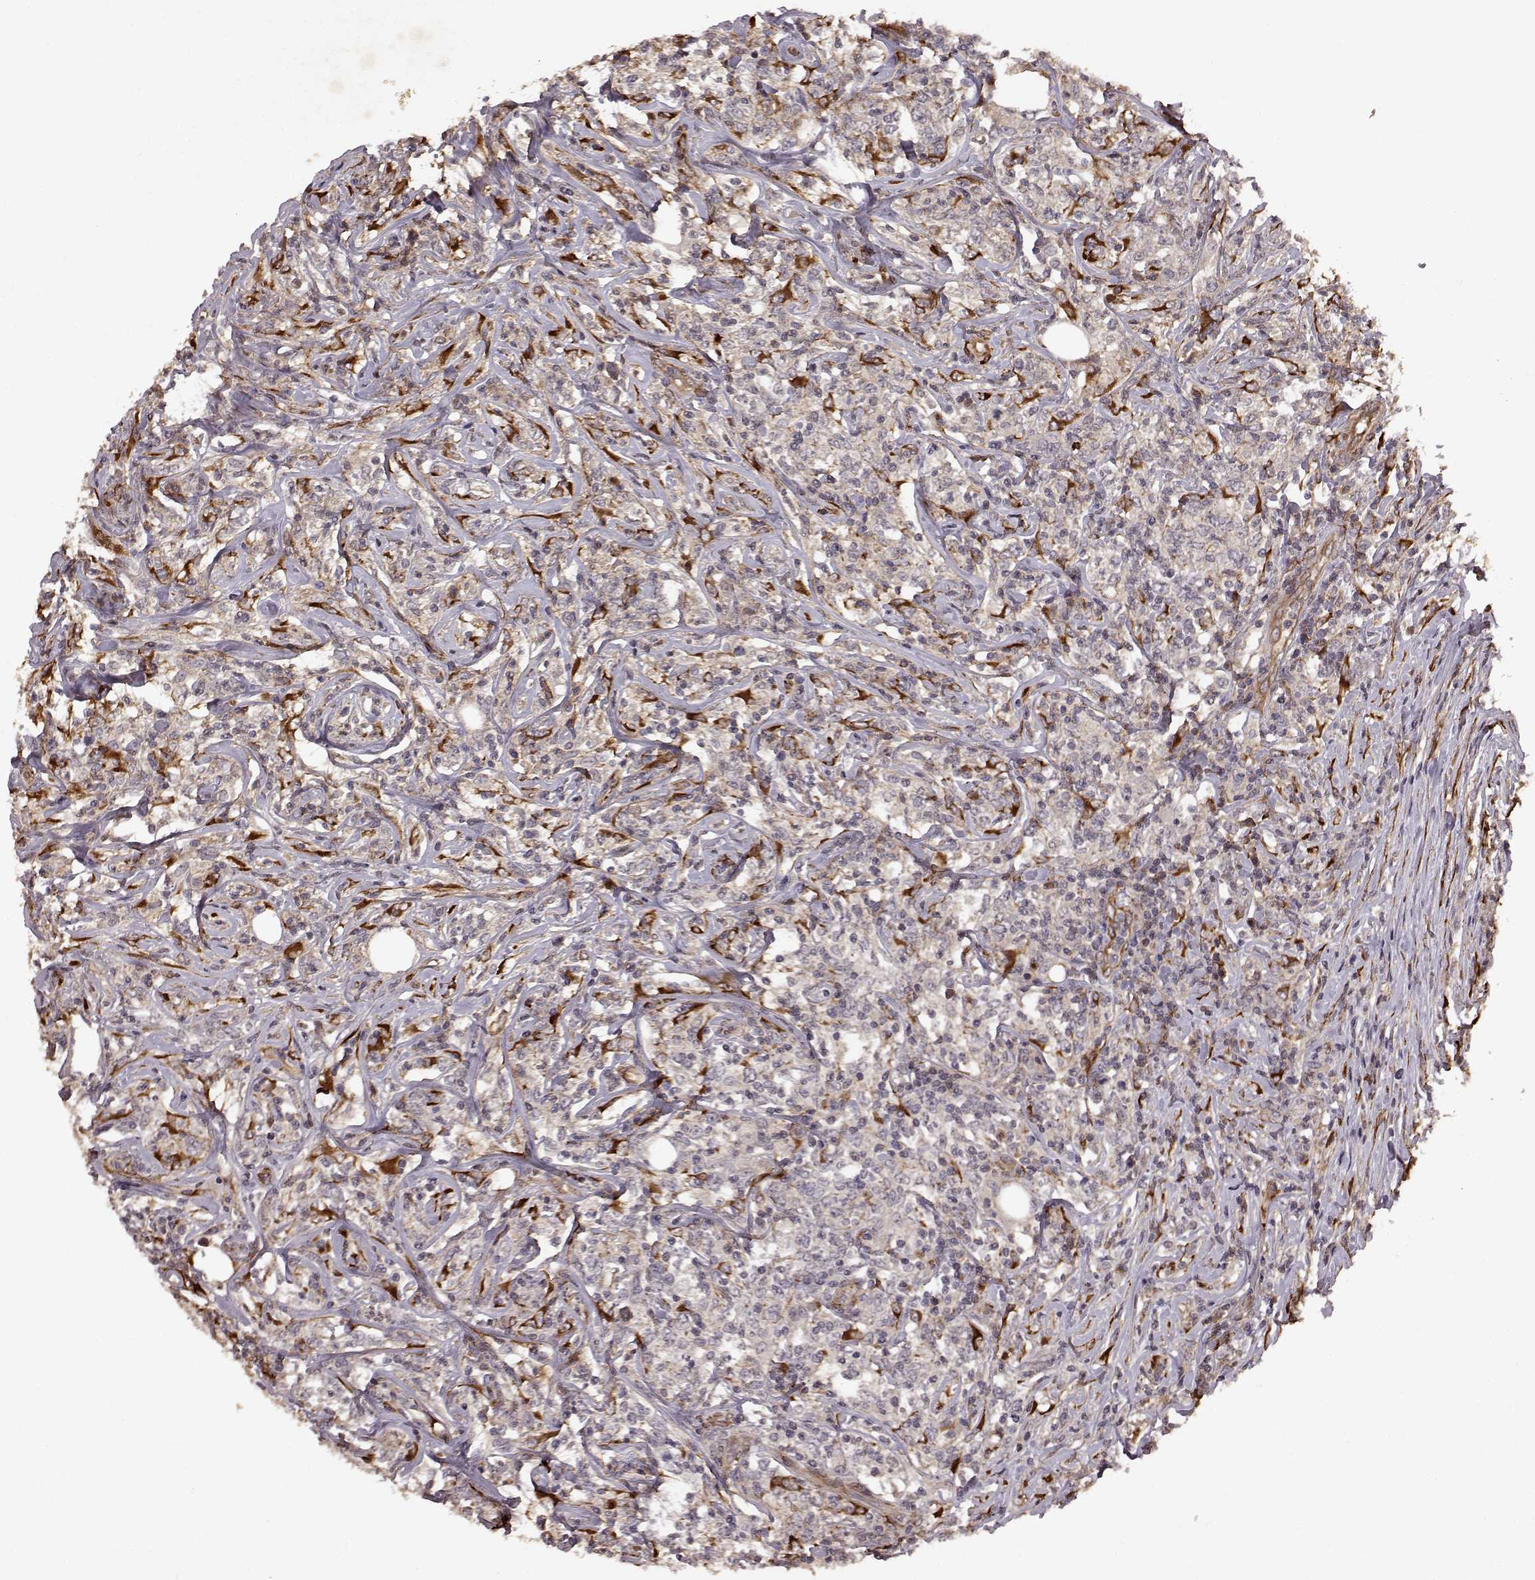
{"staining": {"intensity": "negative", "quantity": "none", "location": "none"}, "tissue": "lymphoma", "cell_type": "Tumor cells", "image_type": "cancer", "snomed": [{"axis": "morphology", "description": "Malignant lymphoma, non-Hodgkin's type, High grade"}, {"axis": "topography", "description": "Lymph node"}], "caption": "An immunohistochemistry micrograph of lymphoma is shown. There is no staining in tumor cells of lymphoma.", "gene": "FSTL1", "patient": {"sex": "female", "age": 84}}